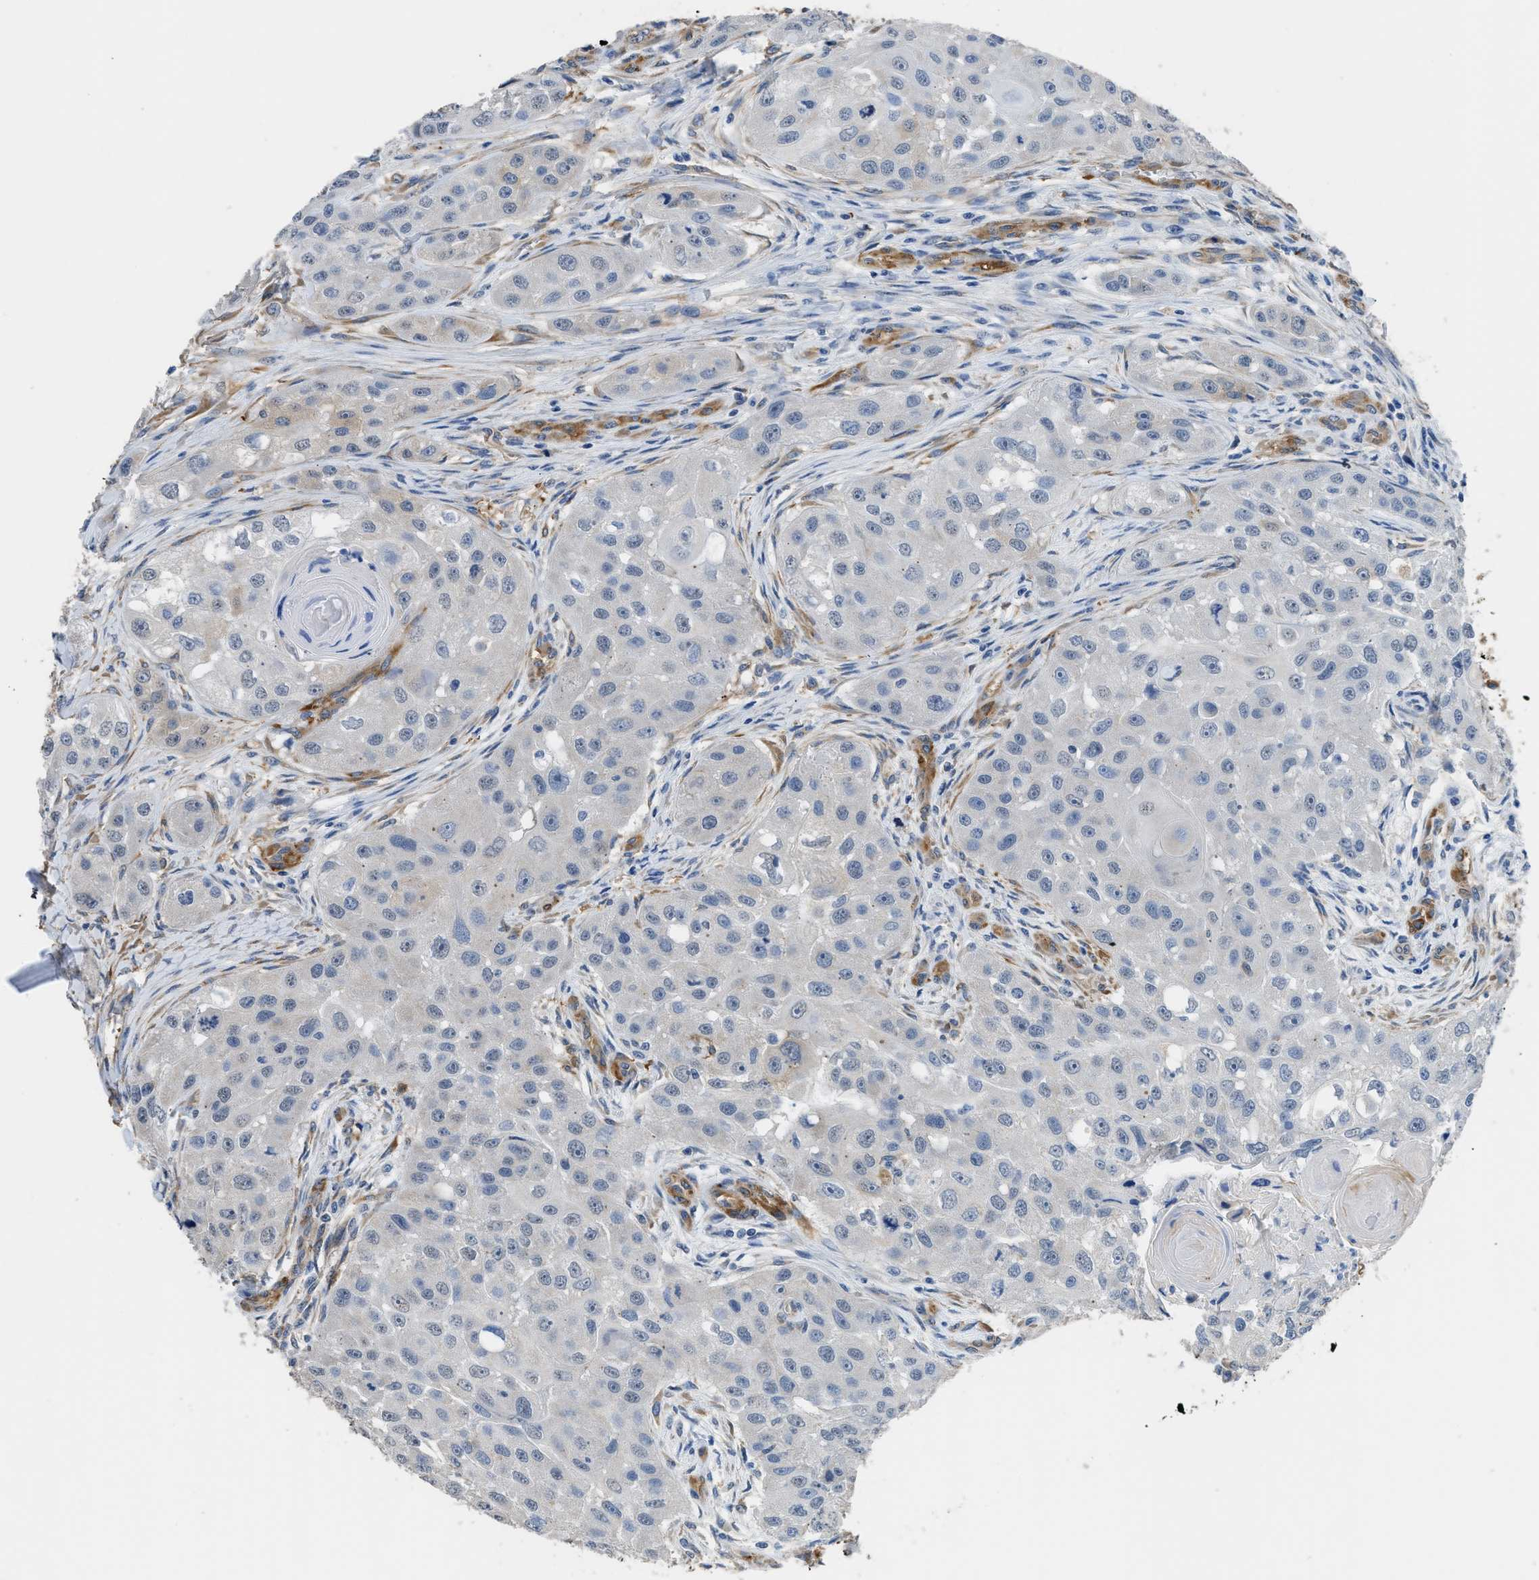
{"staining": {"intensity": "negative", "quantity": "none", "location": "none"}, "tissue": "head and neck cancer", "cell_type": "Tumor cells", "image_type": "cancer", "snomed": [{"axis": "morphology", "description": "Normal tissue, NOS"}, {"axis": "morphology", "description": "Squamous cell carcinoma, NOS"}, {"axis": "topography", "description": "Skeletal muscle"}, {"axis": "topography", "description": "Head-Neck"}], "caption": "Micrograph shows no significant protein expression in tumor cells of head and neck cancer.", "gene": "ZSWIM5", "patient": {"sex": "male", "age": 51}}